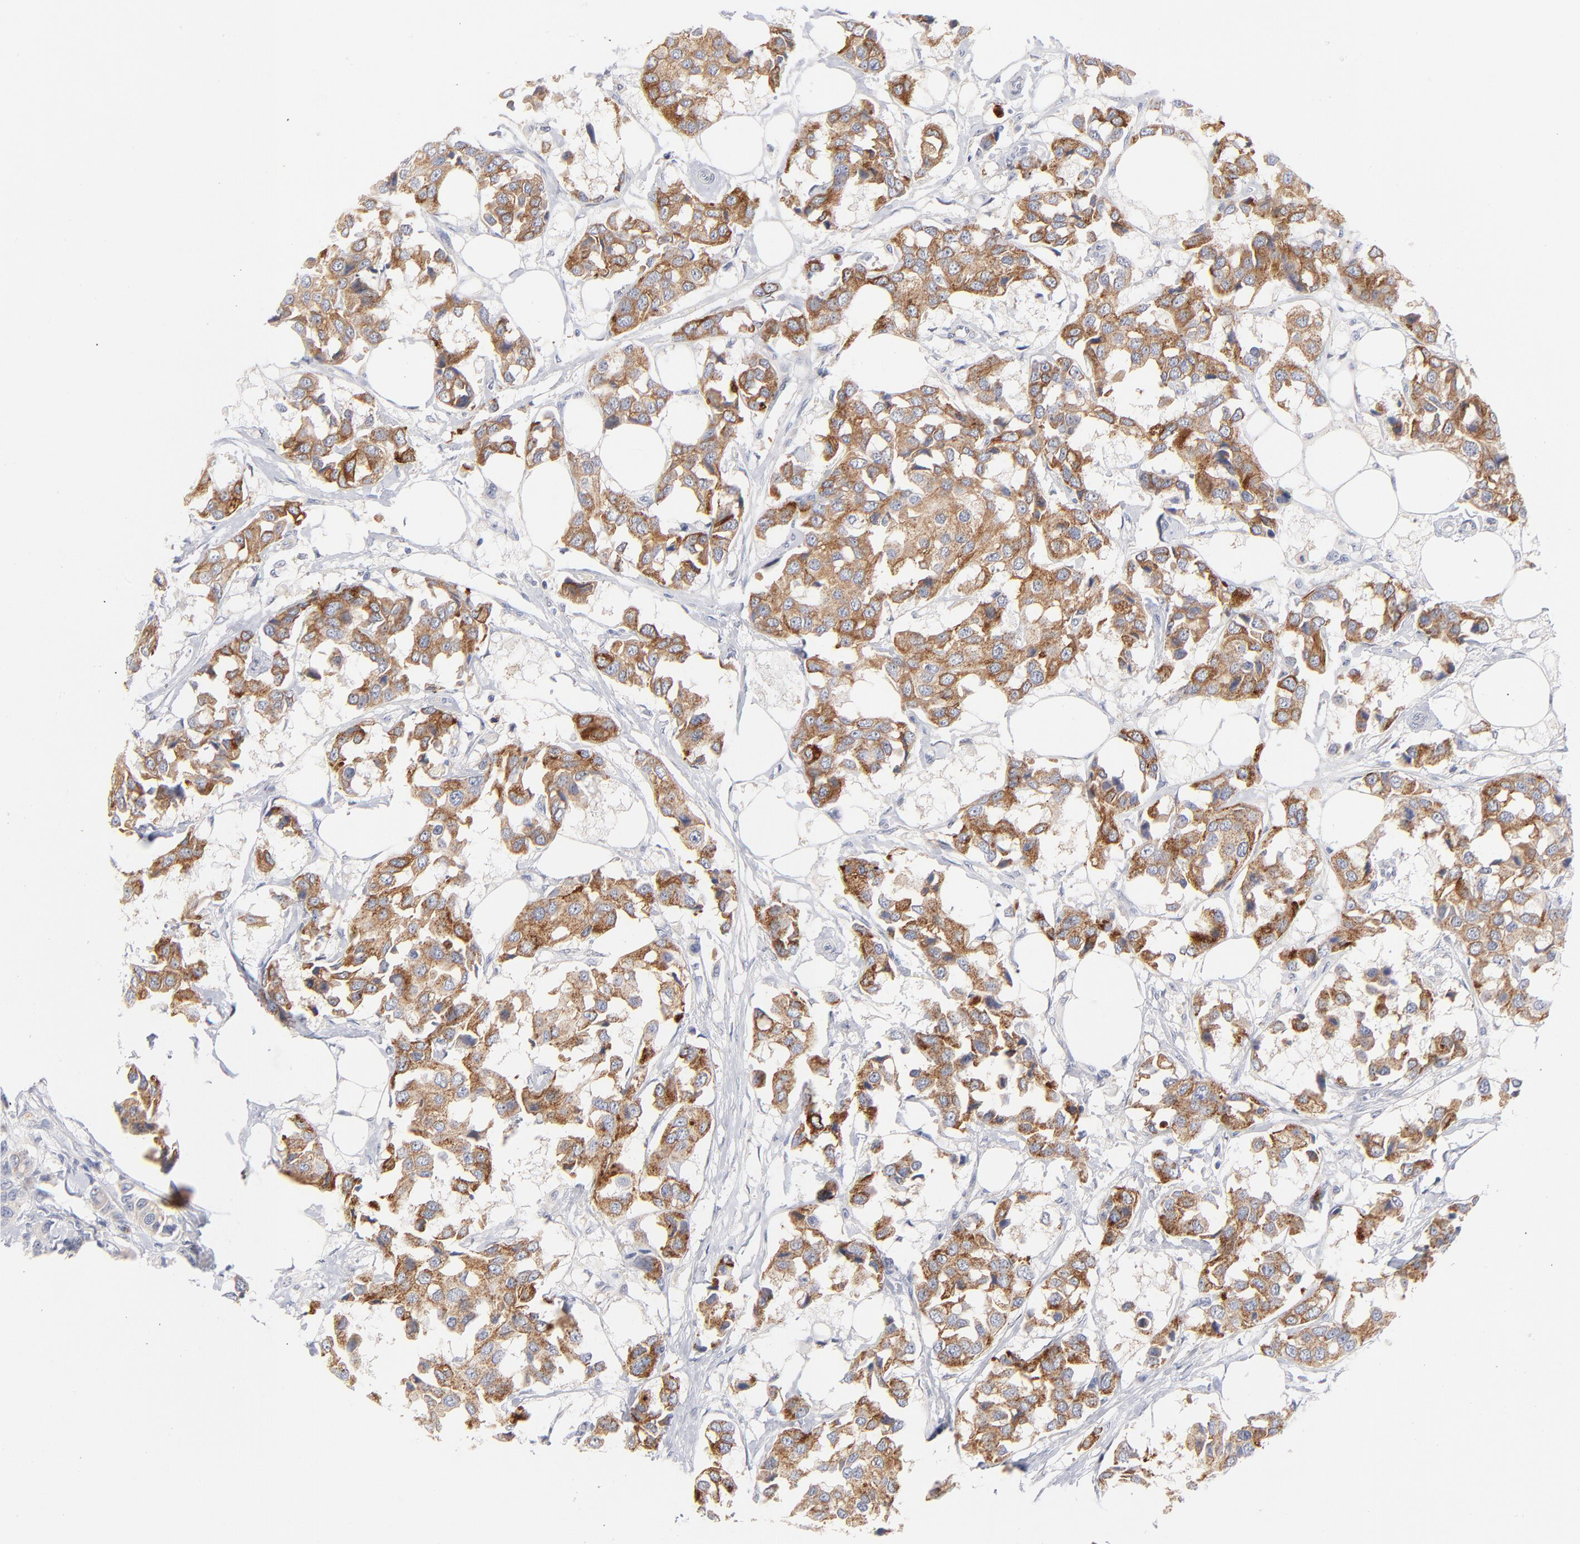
{"staining": {"intensity": "strong", "quantity": ">75%", "location": "cytoplasmic/membranous"}, "tissue": "breast cancer", "cell_type": "Tumor cells", "image_type": "cancer", "snomed": [{"axis": "morphology", "description": "Duct carcinoma"}, {"axis": "topography", "description": "Breast"}], "caption": "Immunohistochemical staining of human infiltrating ductal carcinoma (breast) demonstrates high levels of strong cytoplasmic/membranous protein expression in about >75% of tumor cells.", "gene": "MID1", "patient": {"sex": "female", "age": 80}}